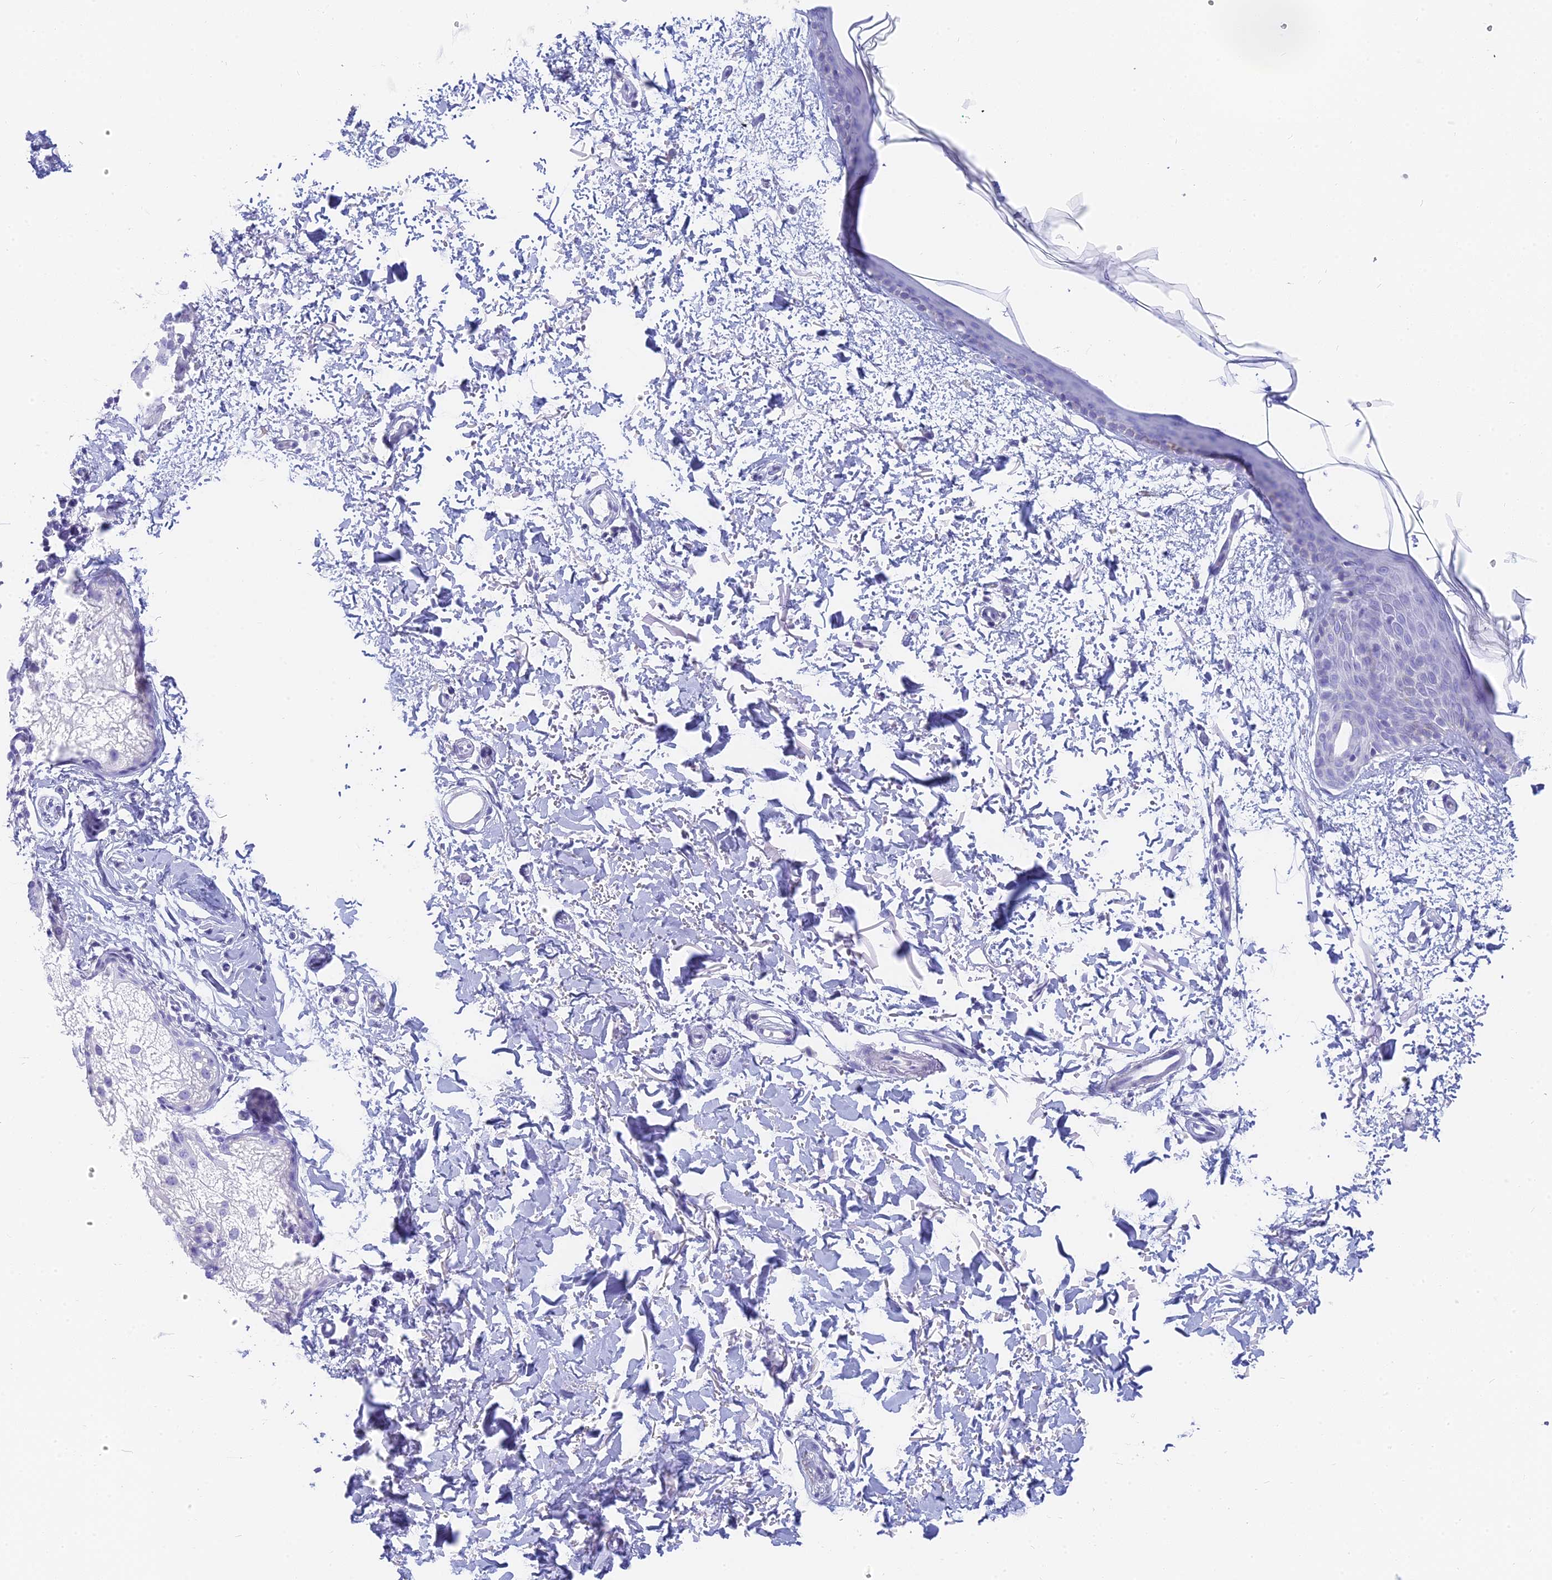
{"staining": {"intensity": "negative", "quantity": "none", "location": "none"}, "tissue": "skin", "cell_type": "Fibroblasts", "image_type": "normal", "snomed": [{"axis": "morphology", "description": "Normal tissue, NOS"}, {"axis": "topography", "description": "Skin"}], "caption": "Immunohistochemistry image of unremarkable skin: human skin stained with DAB reveals no significant protein positivity in fibroblasts.", "gene": "SLC36A2", "patient": {"sex": "male", "age": 66}}